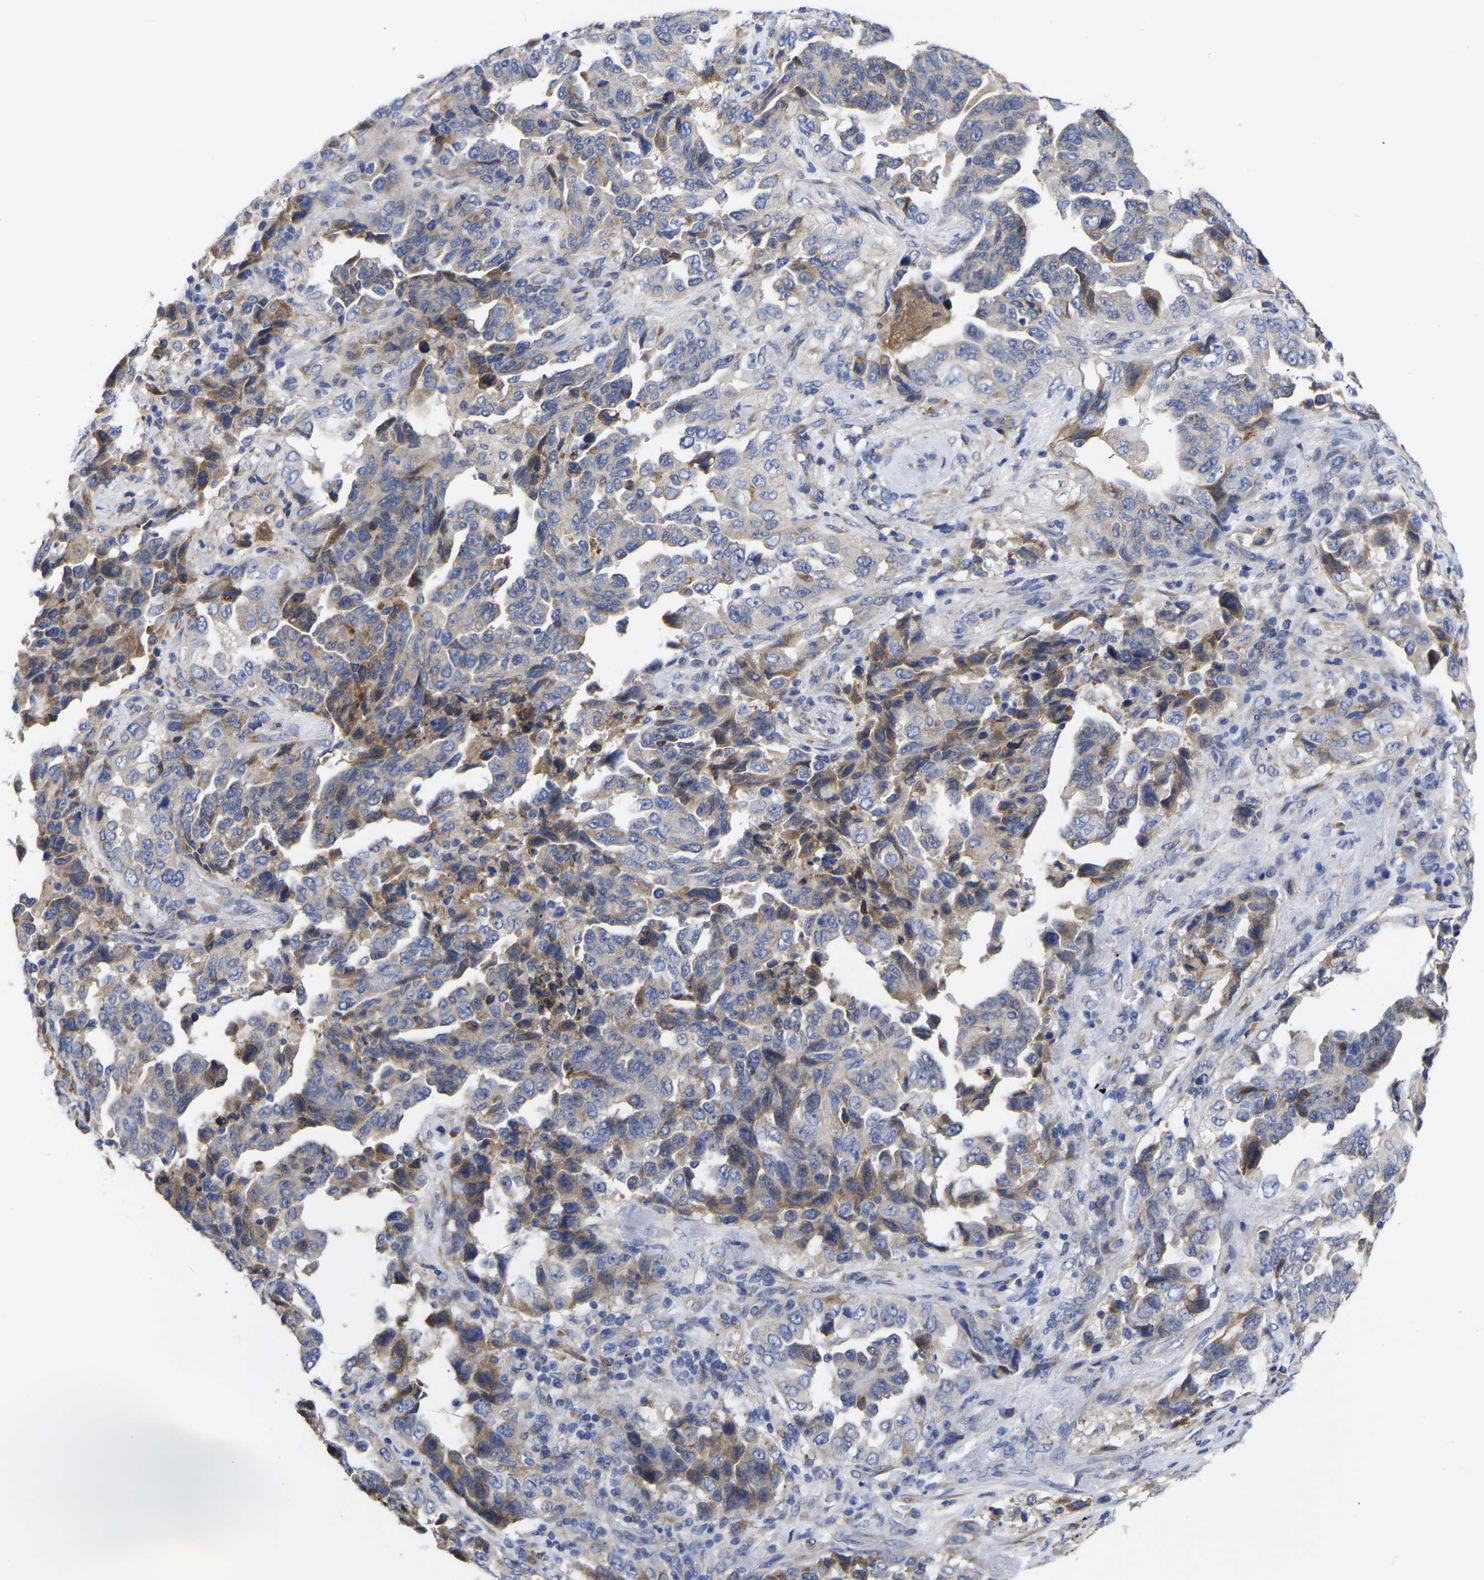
{"staining": {"intensity": "moderate", "quantity": "25%-75%", "location": "cytoplasmic/membranous"}, "tissue": "lung cancer", "cell_type": "Tumor cells", "image_type": "cancer", "snomed": [{"axis": "morphology", "description": "Adenocarcinoma, NOS"}, {"axis": "topography", "description": "Lung"}], "caption": "Lung adenocarcinoma tissue reveals moderate cytoplasmic/membranous staining in approximately 25%-75% of tumor cells Immunohistochemistry (ihc) stains the protein of interest in brown and the nuclei are stained blue.", "gene": "CFAP298", "patient": {"sex": "female", "age": 51}}